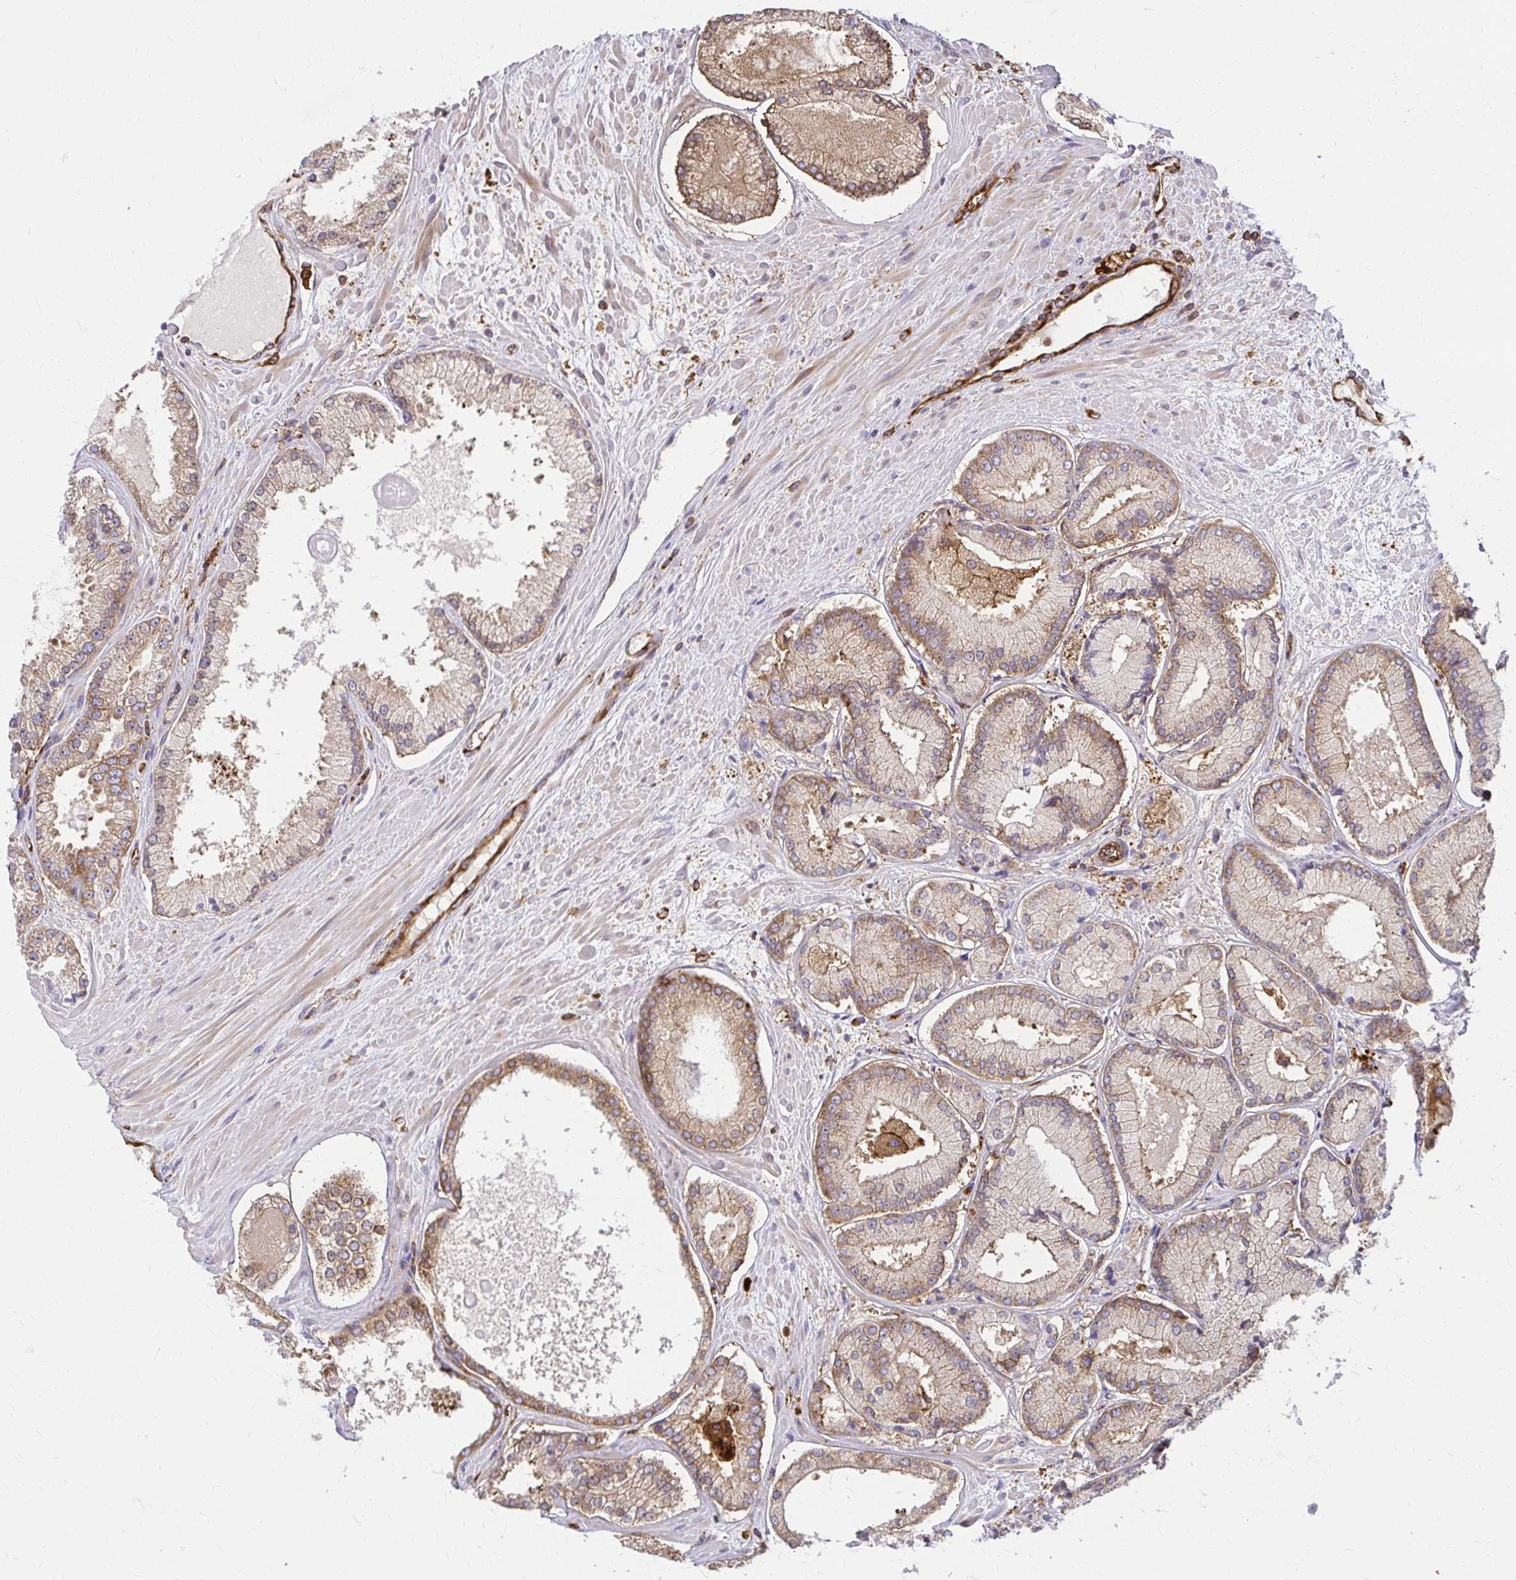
{"staining": {"intensity": "moderate", "quantity": "25%-75%", "location": "cytoplasmic/membranous"}, "tissue": "prostate cancer", "cell_type": "Tumor cells", "image_type": "cancer", "snomed": [{"axis": "morphology", "description": "Adenocarcinoma, High grade"}, {"axis": "topography", "description": "Prostate"}], "caption": "Immunohistochemistry histopathology image of neoplastic tissue: human high-grade adenocarcinoma (prostate) stained using immunohistochemistry reveals medium levels of moderate protein expression localized specifically in the cytoplasmic/membranous of tumor cells, appearing as a cytoplasmic/membranous brown color.", "gene": "WASF2", "patient": {"sex": "male", "age": 73}}